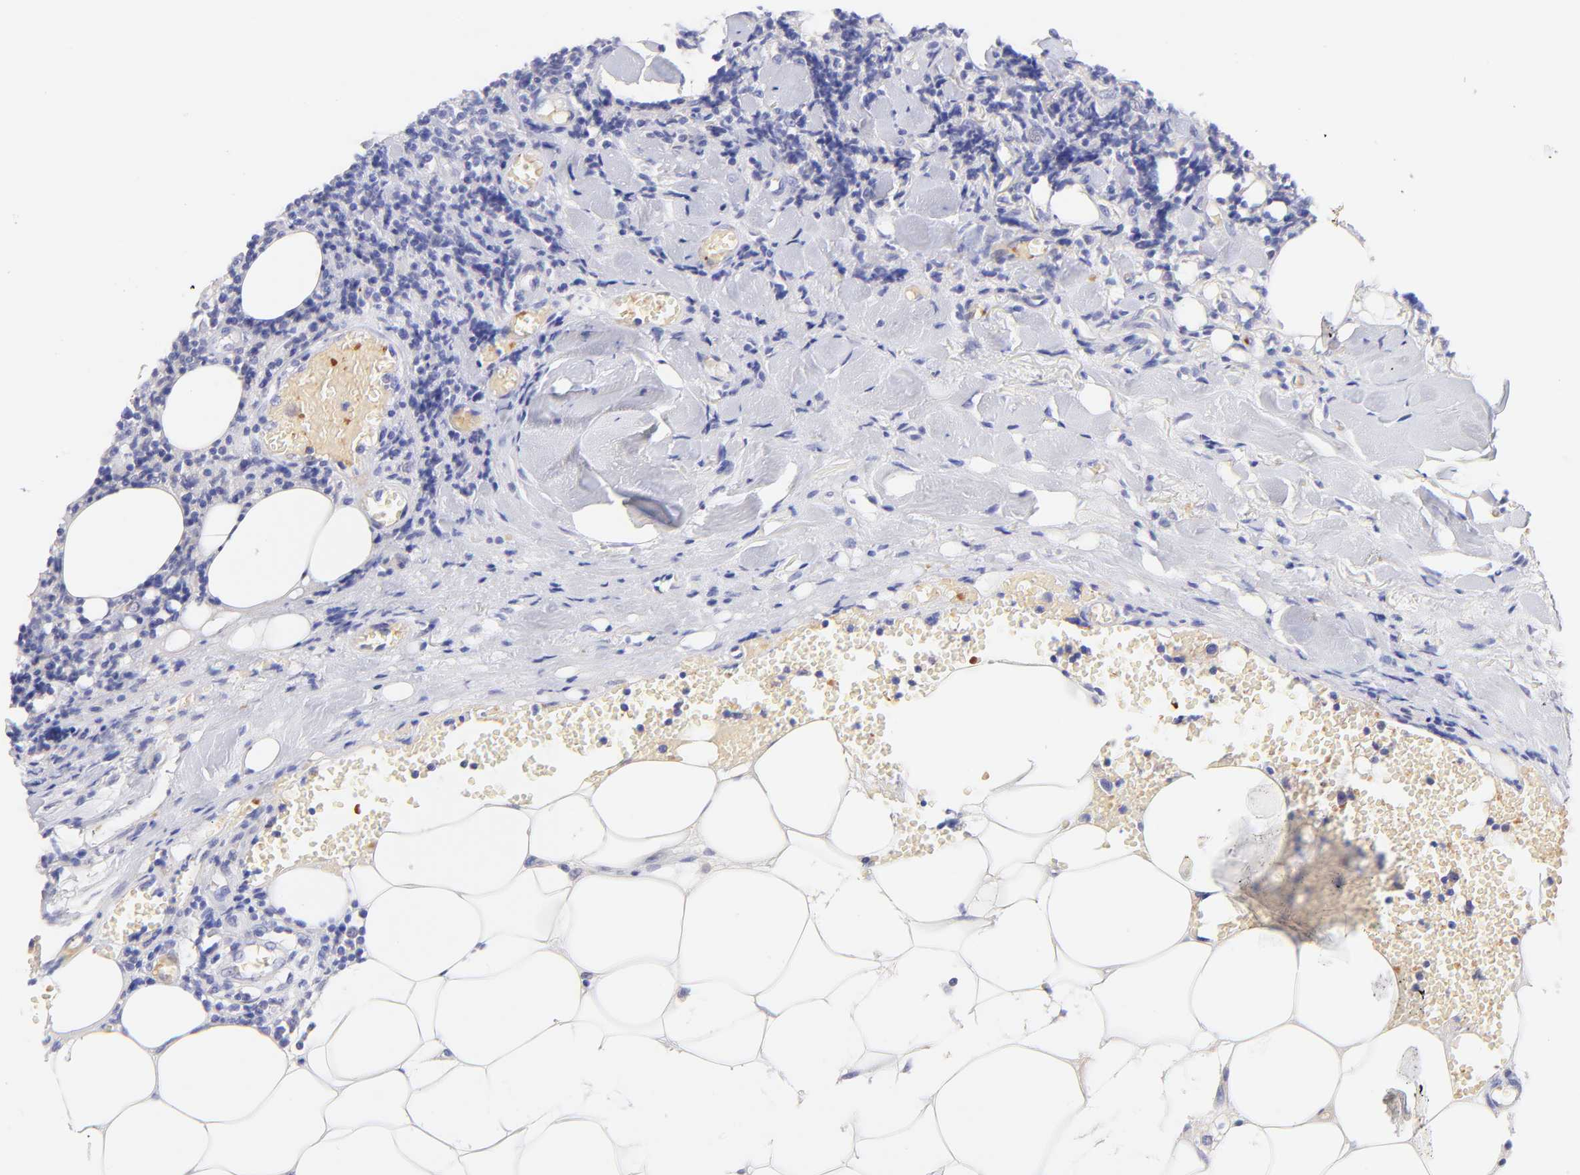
{"staining": {"intensity": "negative", "quantity": "none", "location": "none"}, "tissue": "thyroid cancer", "cell_type": "Tumor cells", "image_type": "cancer", "snomed": [{"axis": "morphology", "description": "Carcinoma, NOS"}, {"axis": "topography", "description": "Thyroid gland"}], "caption": "High magnification brightfield microscopy of thyroid cancer stained with DAB (3,3'-diaminobenzidine) (brown) and counterstained with hematoxylin (blue): tumor cells show no significant positivity.", "gene": "FRMPD3", "patient": {"sex": "female", "age": 77}}